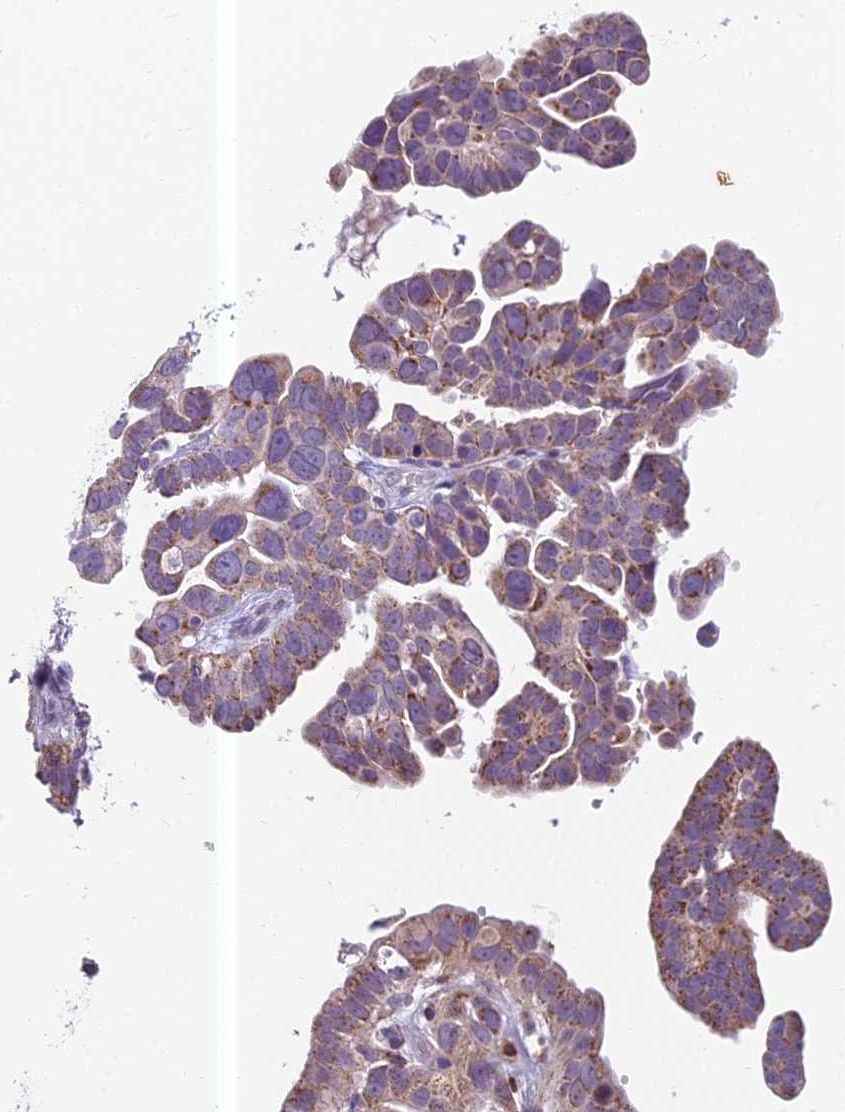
{"staining": {"intensity": "moderate", "quantity": ">75%", "location": "cytoplasmic/membranous"}, "tissue": "ovarian cancer", "cell_type": "Tumor cells", "image_type": "cancer", "snomed": [{"axis": "morphology", "description": "Cystadenocarcinoma, serous, NOS"}, {"axis": "topography", "description": "Ovary"}], "caption": "Serous cystadenocarcinoma (ovarian) tissue shows moderate cytoplasmic/membranous staining in approximately >75% of tumor cells, visualized by immunohistochemistry.", "gene": "ENSG00000188897", "patient": {"sex": "female", "age": 56}}